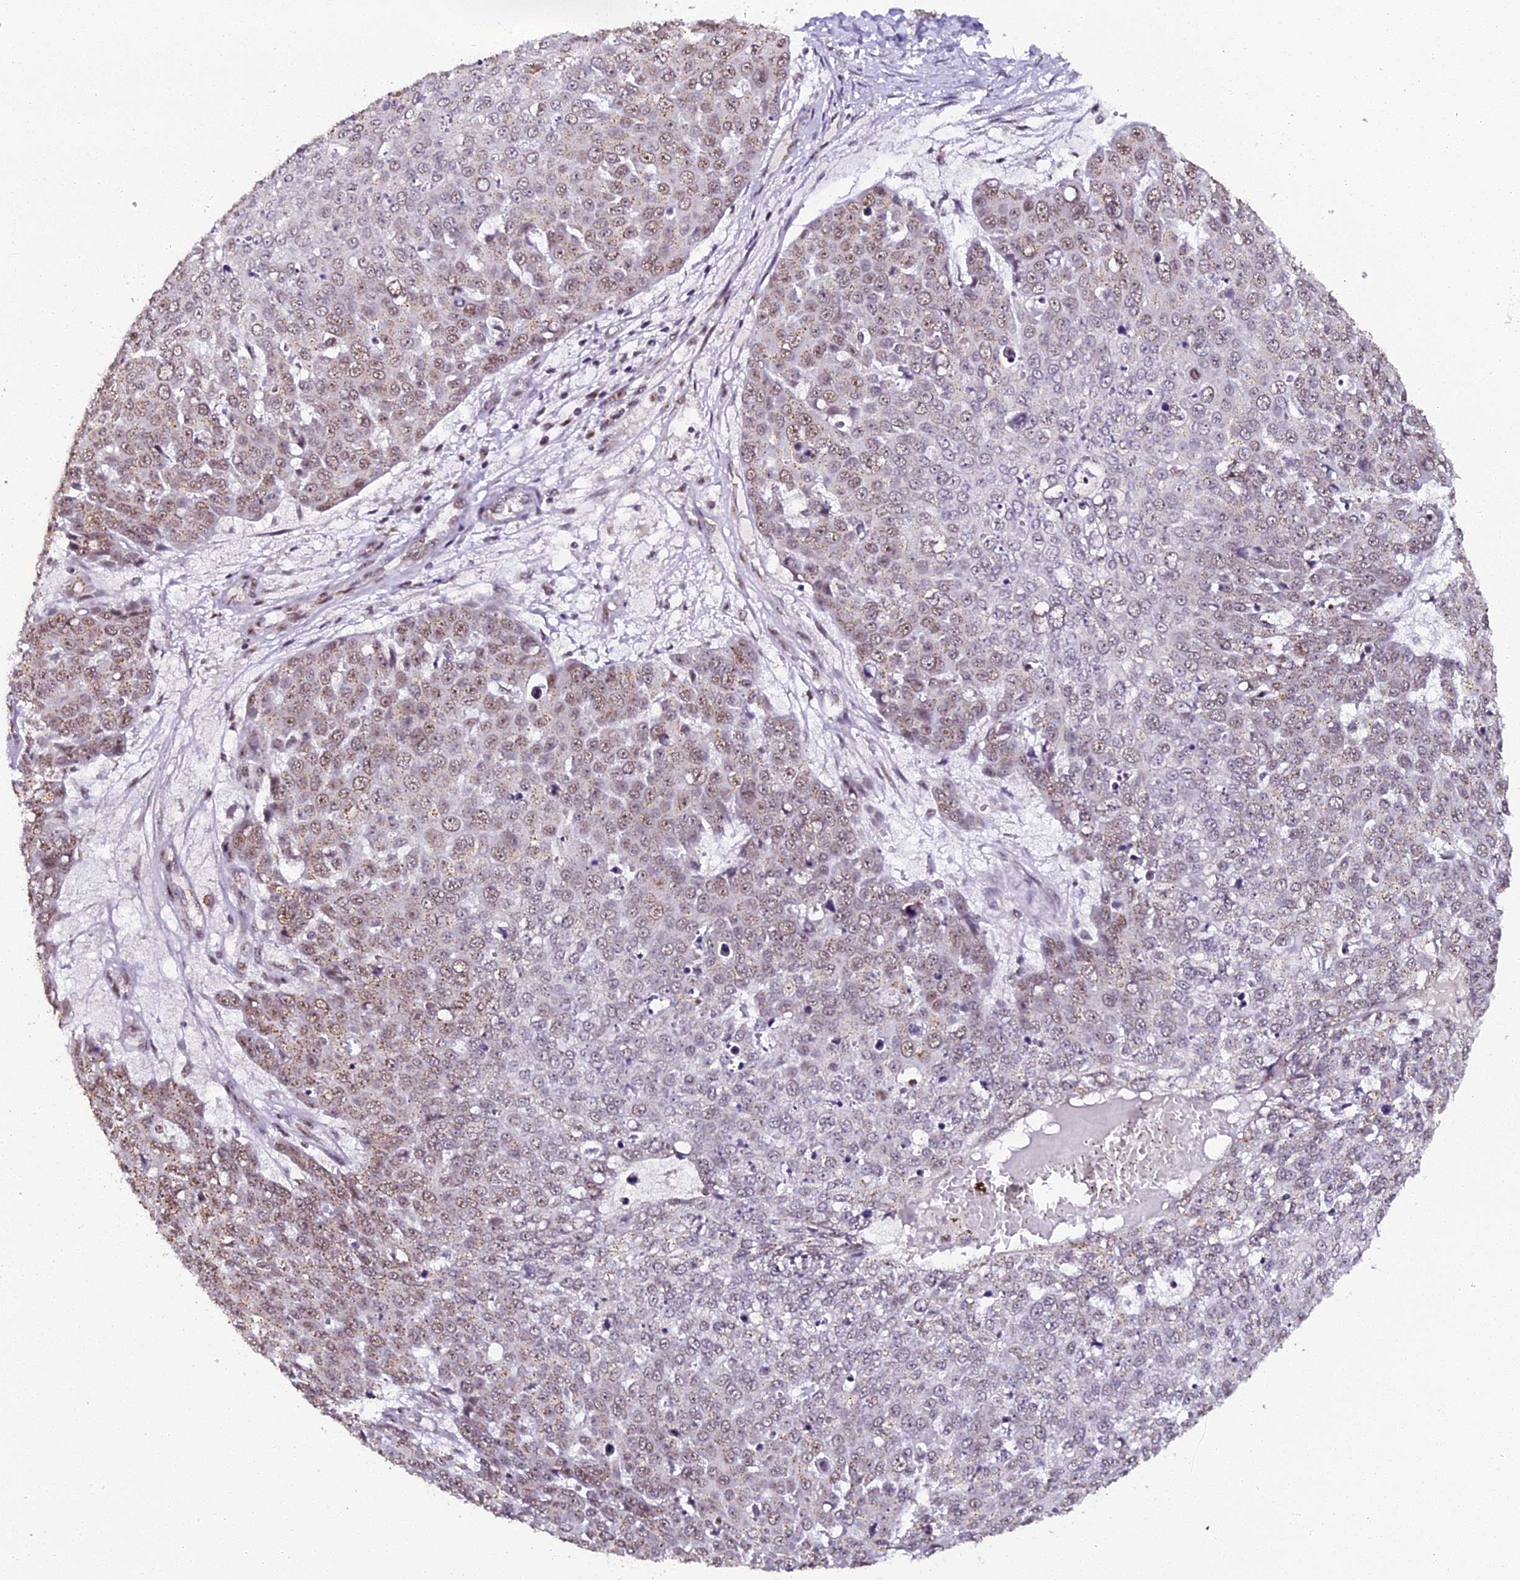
{"staining": {"intensity": "moderate", "quantity": "25%-75%", "location": "nuclear"}, "tissue": "skin cancer", "cell_type": "Tumor cells", "image_type": "cancer", "snomed": [{"axis": "morphology", "description": "Squamous cell carcinoma, NOS"}, {"axis": "topography", "description": "Skin"}], "caption": "The micrograph exhibits immunohistochemical staining of skin cancer. There is moderate nuclear expression is appreciated in about 25%-75% of tumor cells.", "gene": "NCBP1", "patient": {"sex": "male", "age": 71}}